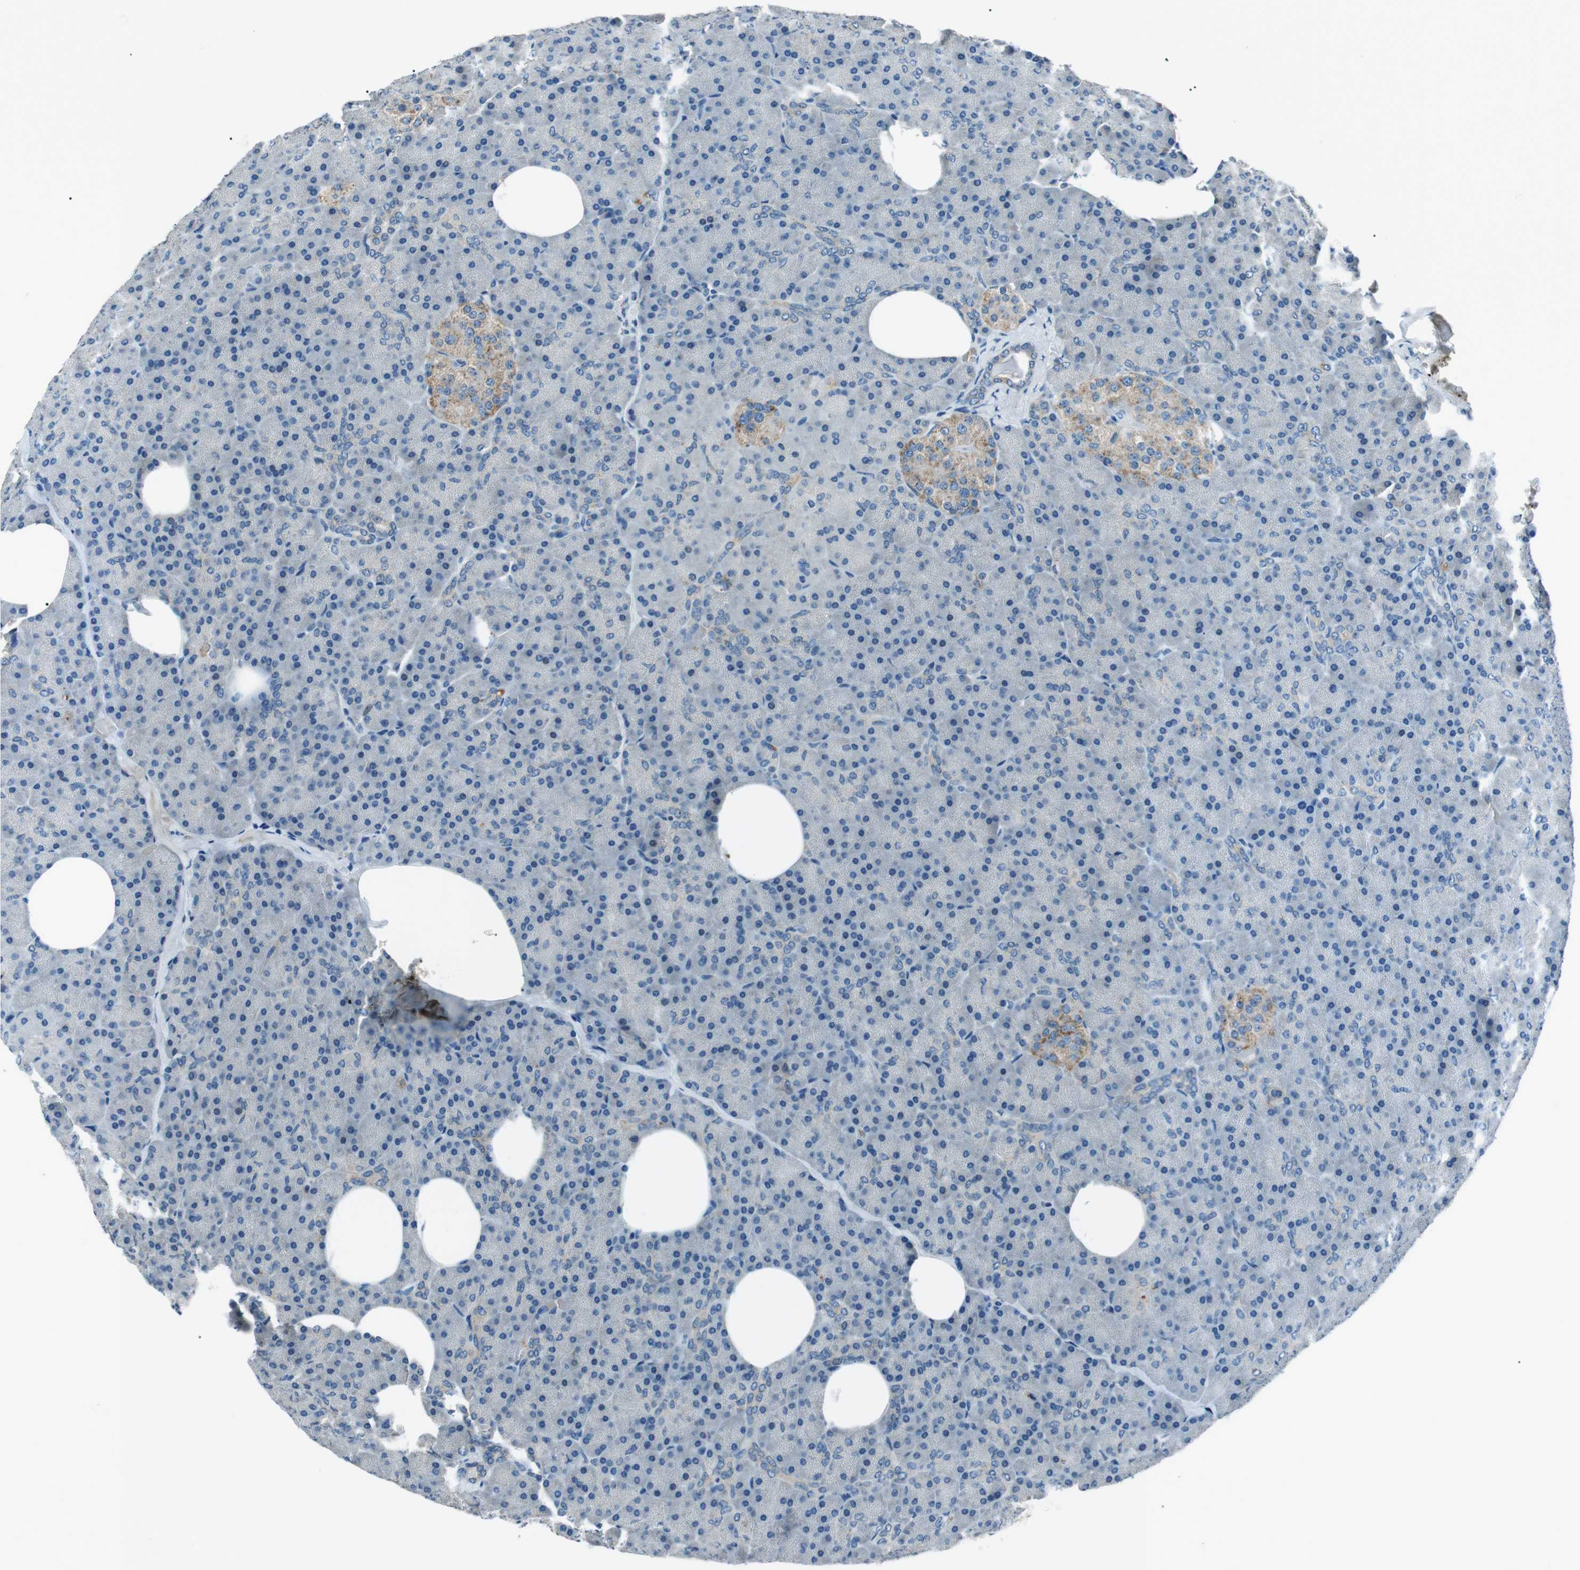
{"staining": {"intensity": "moderate", "quantity": "<25%", "location": "cytoplasmic/membranous"}, "tissue": "pancreas", "cell_type": "Exocrine glandular cells", "image_type": "normal", "snomed": [{"axis": "morphology", "description": "Normal tissue, NOS"}, {"axis": "topography", "description": "Pancreas"}], "caption": "Immunohistochemistry photomicrograph of normal pancreas: human pancreas stained using IHC displays low levels of moderate protein expression localized specifically in the cytoplasmic/membranous of exocrine glandular cells, appearing as a cytoplasmic/membranous brown color.", "gene": "ST6GAL1", "patient": {"sex": "female", "age": 35}}